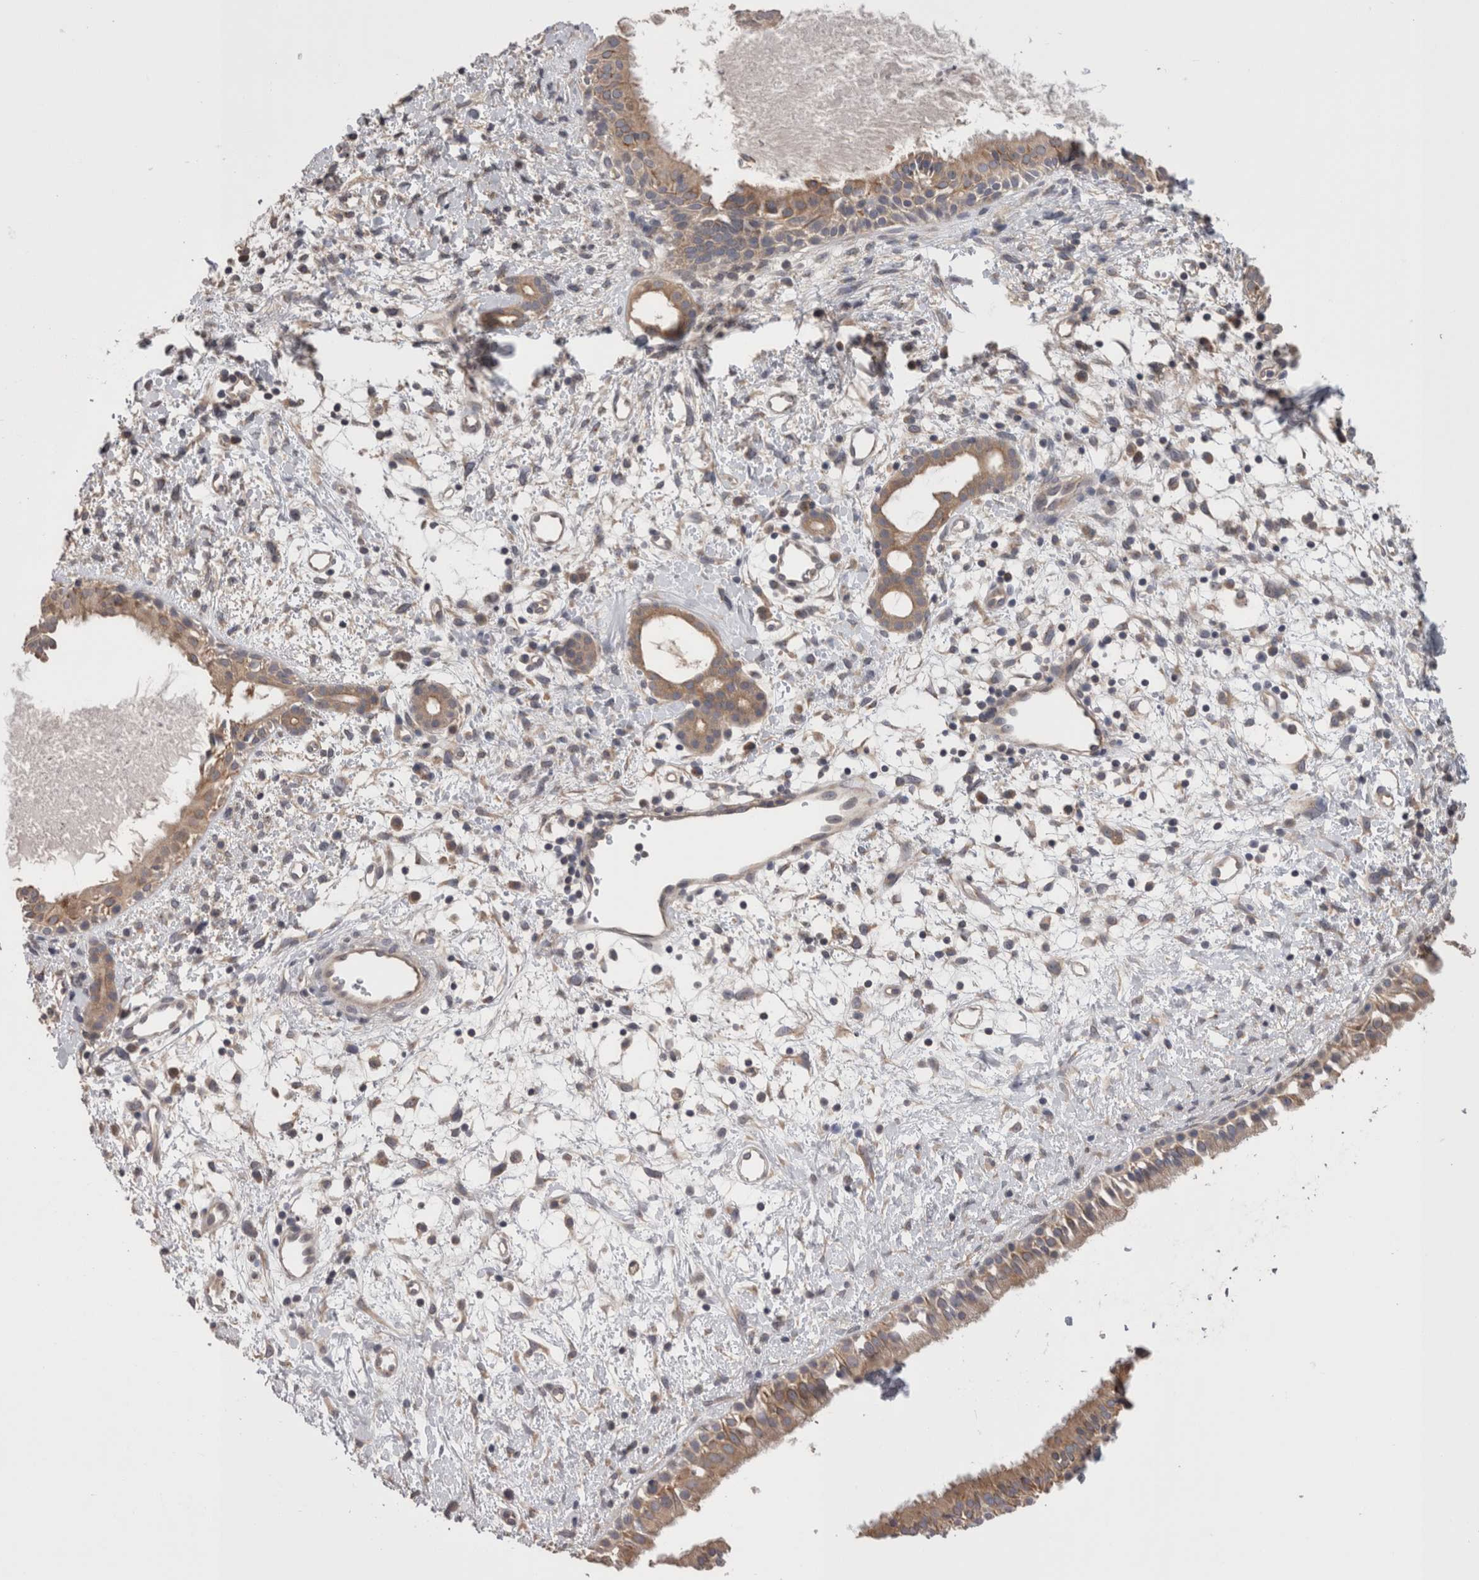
{"staining": {"intensity": "weak", "quantity": ">75%", "location": "cytoplasmic/membranous"}, "tissue": "nasopharynx", "cell_type": "Respiratory epithelial cells", "image_type": "normal", "snomed": [{"axis": "morphology", "description": "Normal tissue, NOS"}, {"axis": "topography", "description": "Nasopharynx"}], "caption": "A low amount of weak cytoplasmic/membranous positivity is identified in approximately >75% of respiratory epithelial cells in benign nasopharynx.", "gene": "DCTN6", "patient": {"sex": "male", "age": 22}}